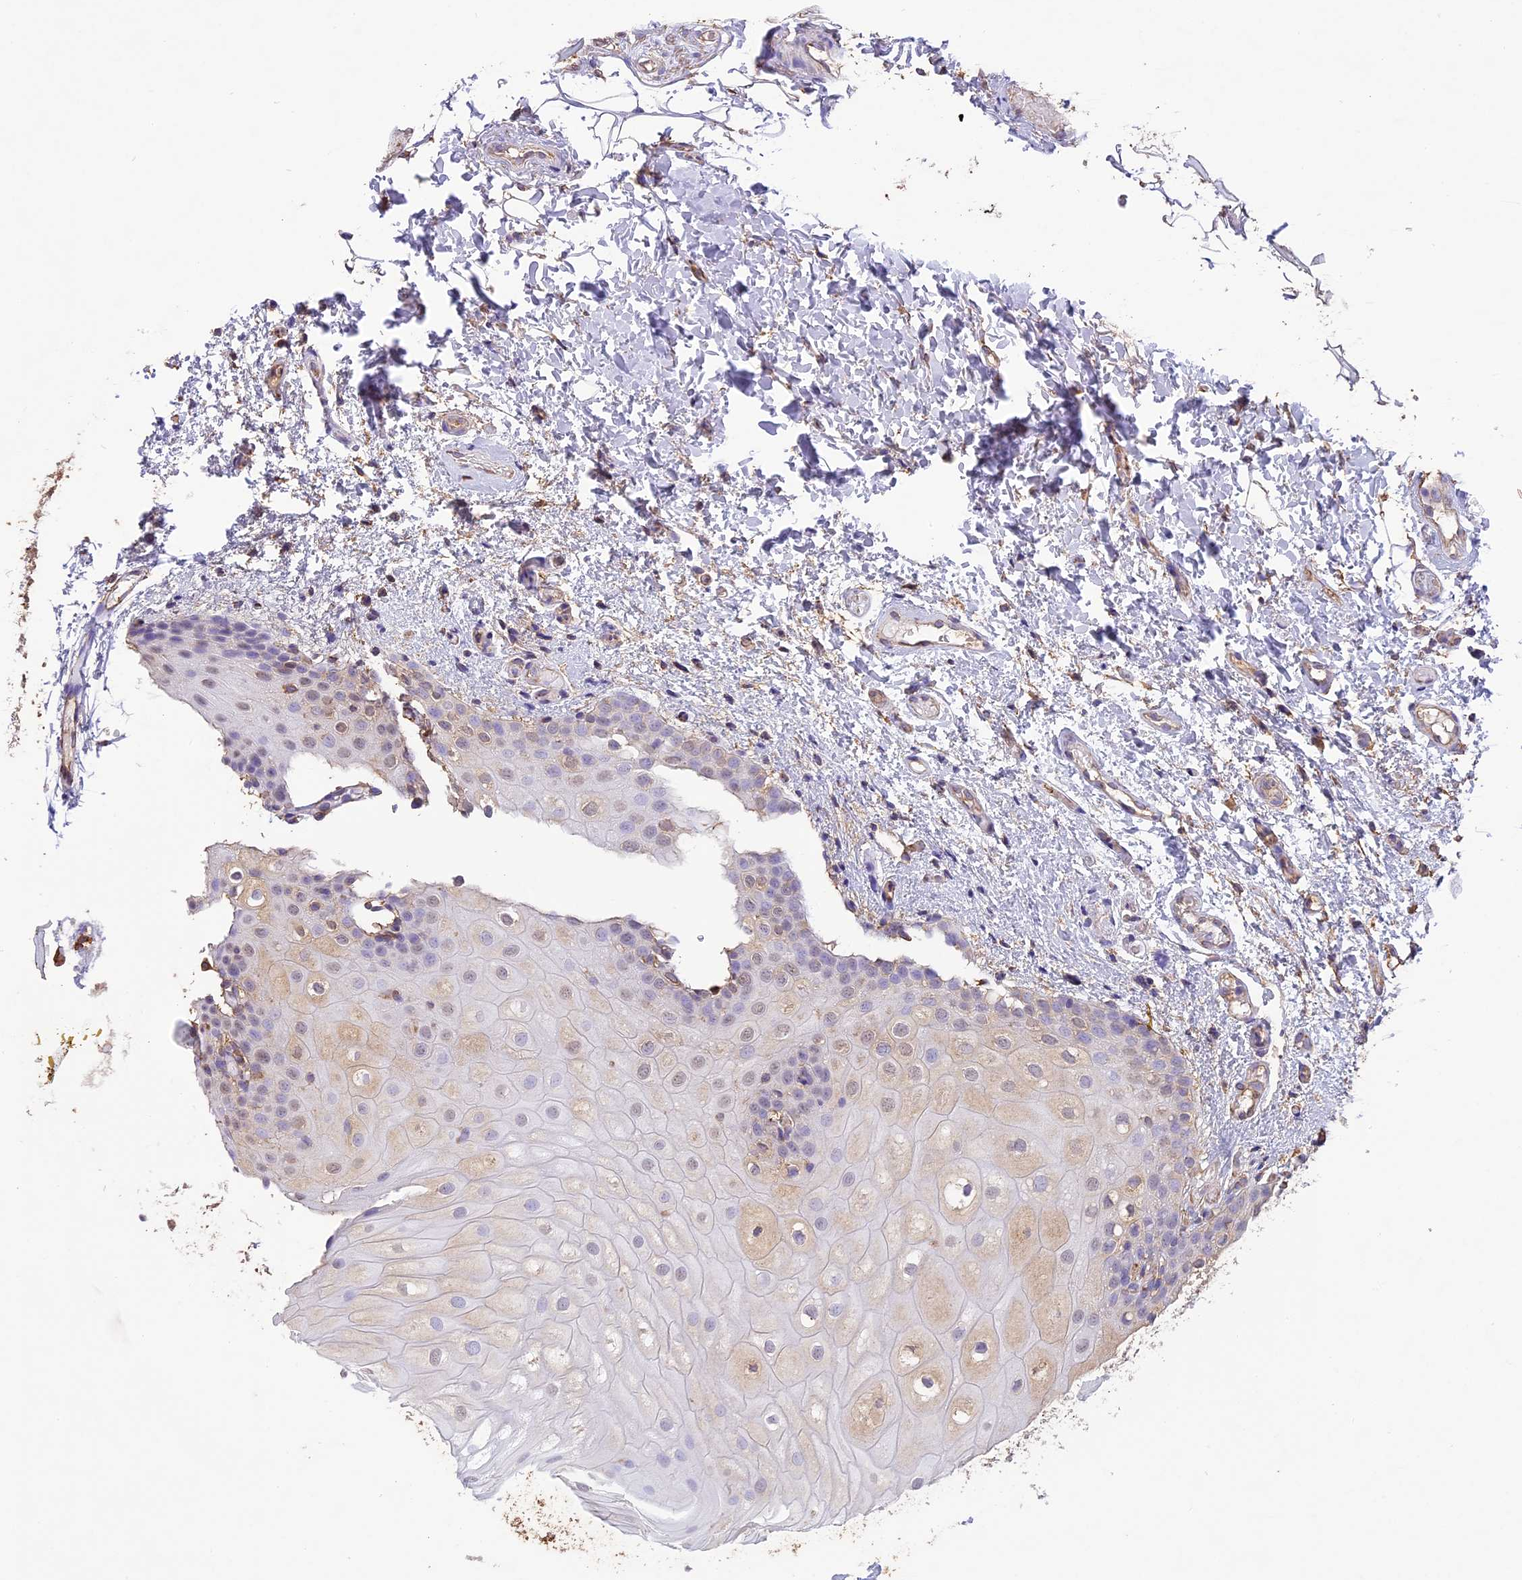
{"staining": {"intensity": "weak", "quantity": "<25%", "location": "cytoplasmic/membranous"}, "tissue": "oral mucosa", "cell_type": "Squamous epithelial cells", "image_type": "normal", "snomed": [{"axis": "morphology", "description": "Normal tissue, NOS"}, {"axis": "topography", "description": "Oral tissue"}], "caption": "Squamous epithelial cells show no significant staining in normal oral mucosa. (Brightfield microscopy of DAB (3,3'-diaminobenzidine) immunohistochemistry at high magnification).", "gene": "ARHGAP19", "patient": {"sex": "female", "age": 54}}